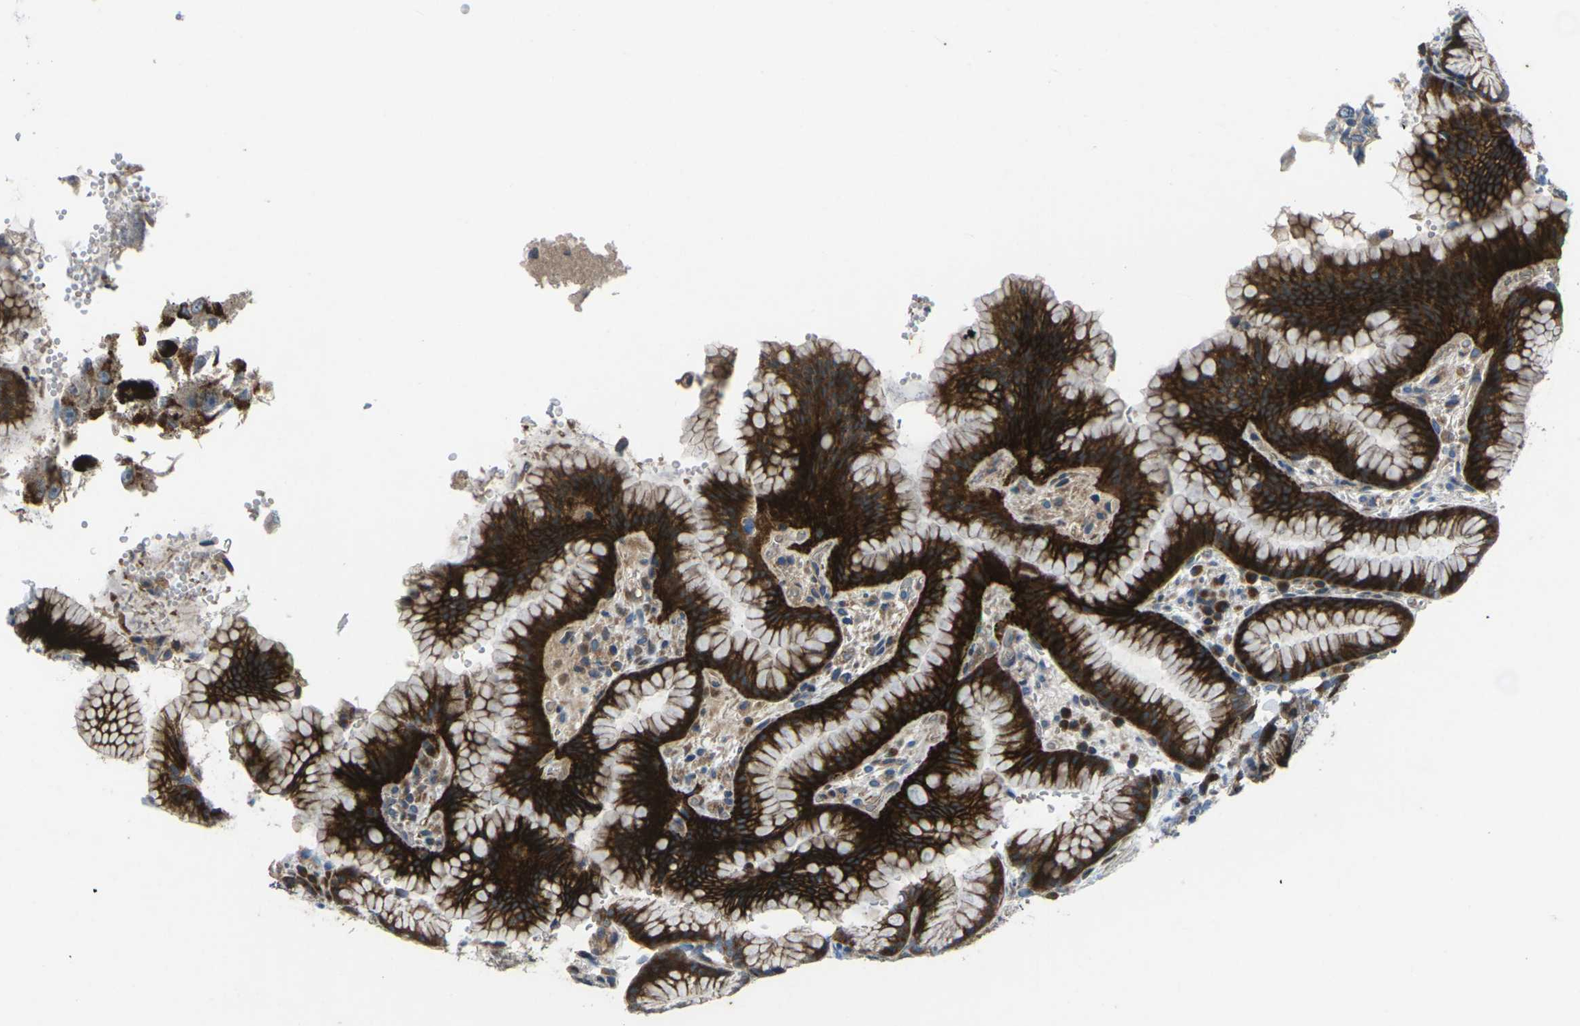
{"staining": {"intensity": "strong", "quantity": ">75%", "location": "cytoplasmic/membranous"}, "tissue": "stomach", "cell_type": "Glandular cells", "image_type": "normal", "snomed": [{"axis": "morphology", "description": "Normal tissue, NOS"}, {"axis": "topography", "description": "Stomach, lower"}], "caption": "Protein expression analysis of normal stomach shows strong cytoplasmic/membranous positivity in approximately >75% of glandular cells.", "gene": "EDNRA", "patient": {"sex": "male", "age": 52}}